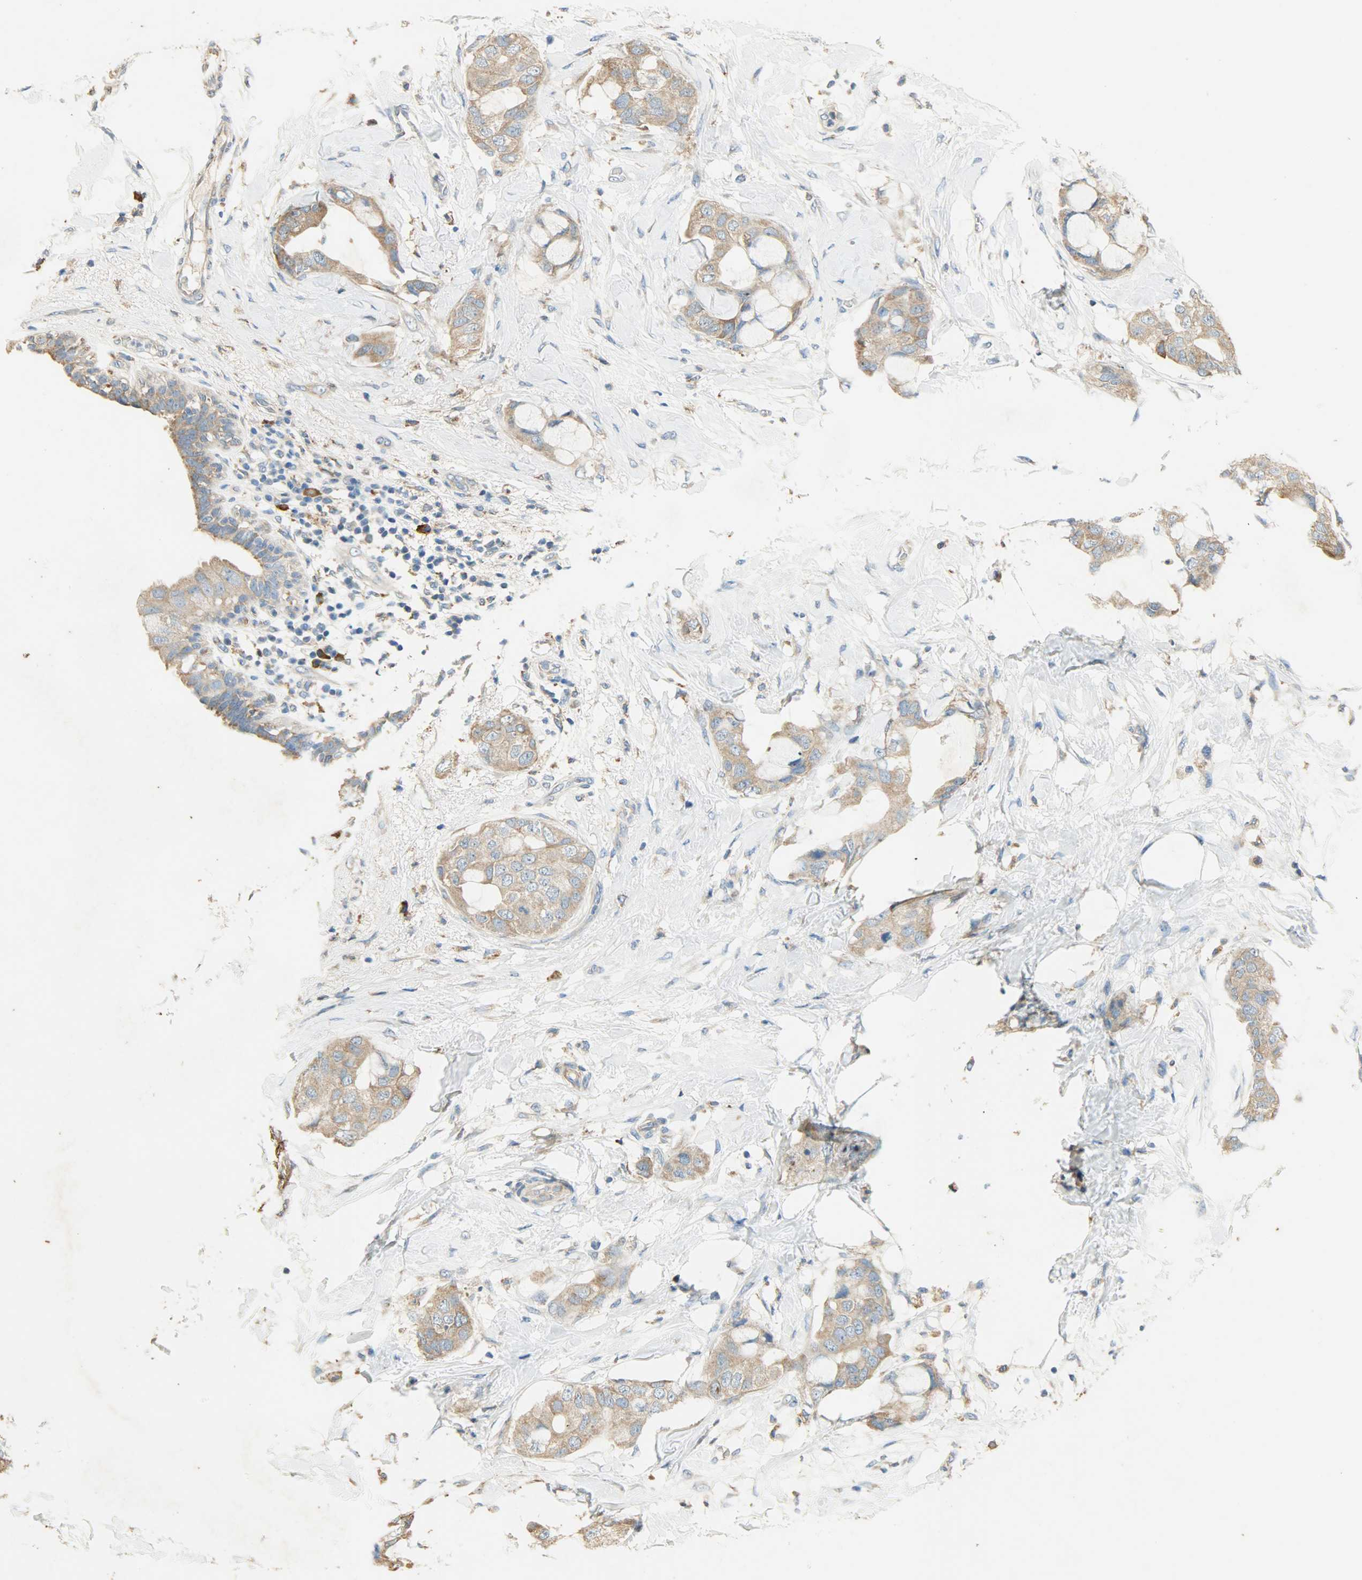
{"staining": {"intensity": "moderate", "quantity": ">75%", "location": "cytoplasmic/membranous"}, "tissue": "breast cancer", "cell_type": "Tumor cells", "image_type": "cancer", "snomed": [{"axis": "morphology", "description": "Duct carcinoma"}, {"axis": "topography", "description": "Breast"}], "caption": "Protein analysis of breast cancer (intraductal carcinoma) tissue displays moderate cytoplasmic/membranous staining in about >75% of tumor cells.", "gene": "HSPA5", "patient": {"sex": "female", "age": 40}}